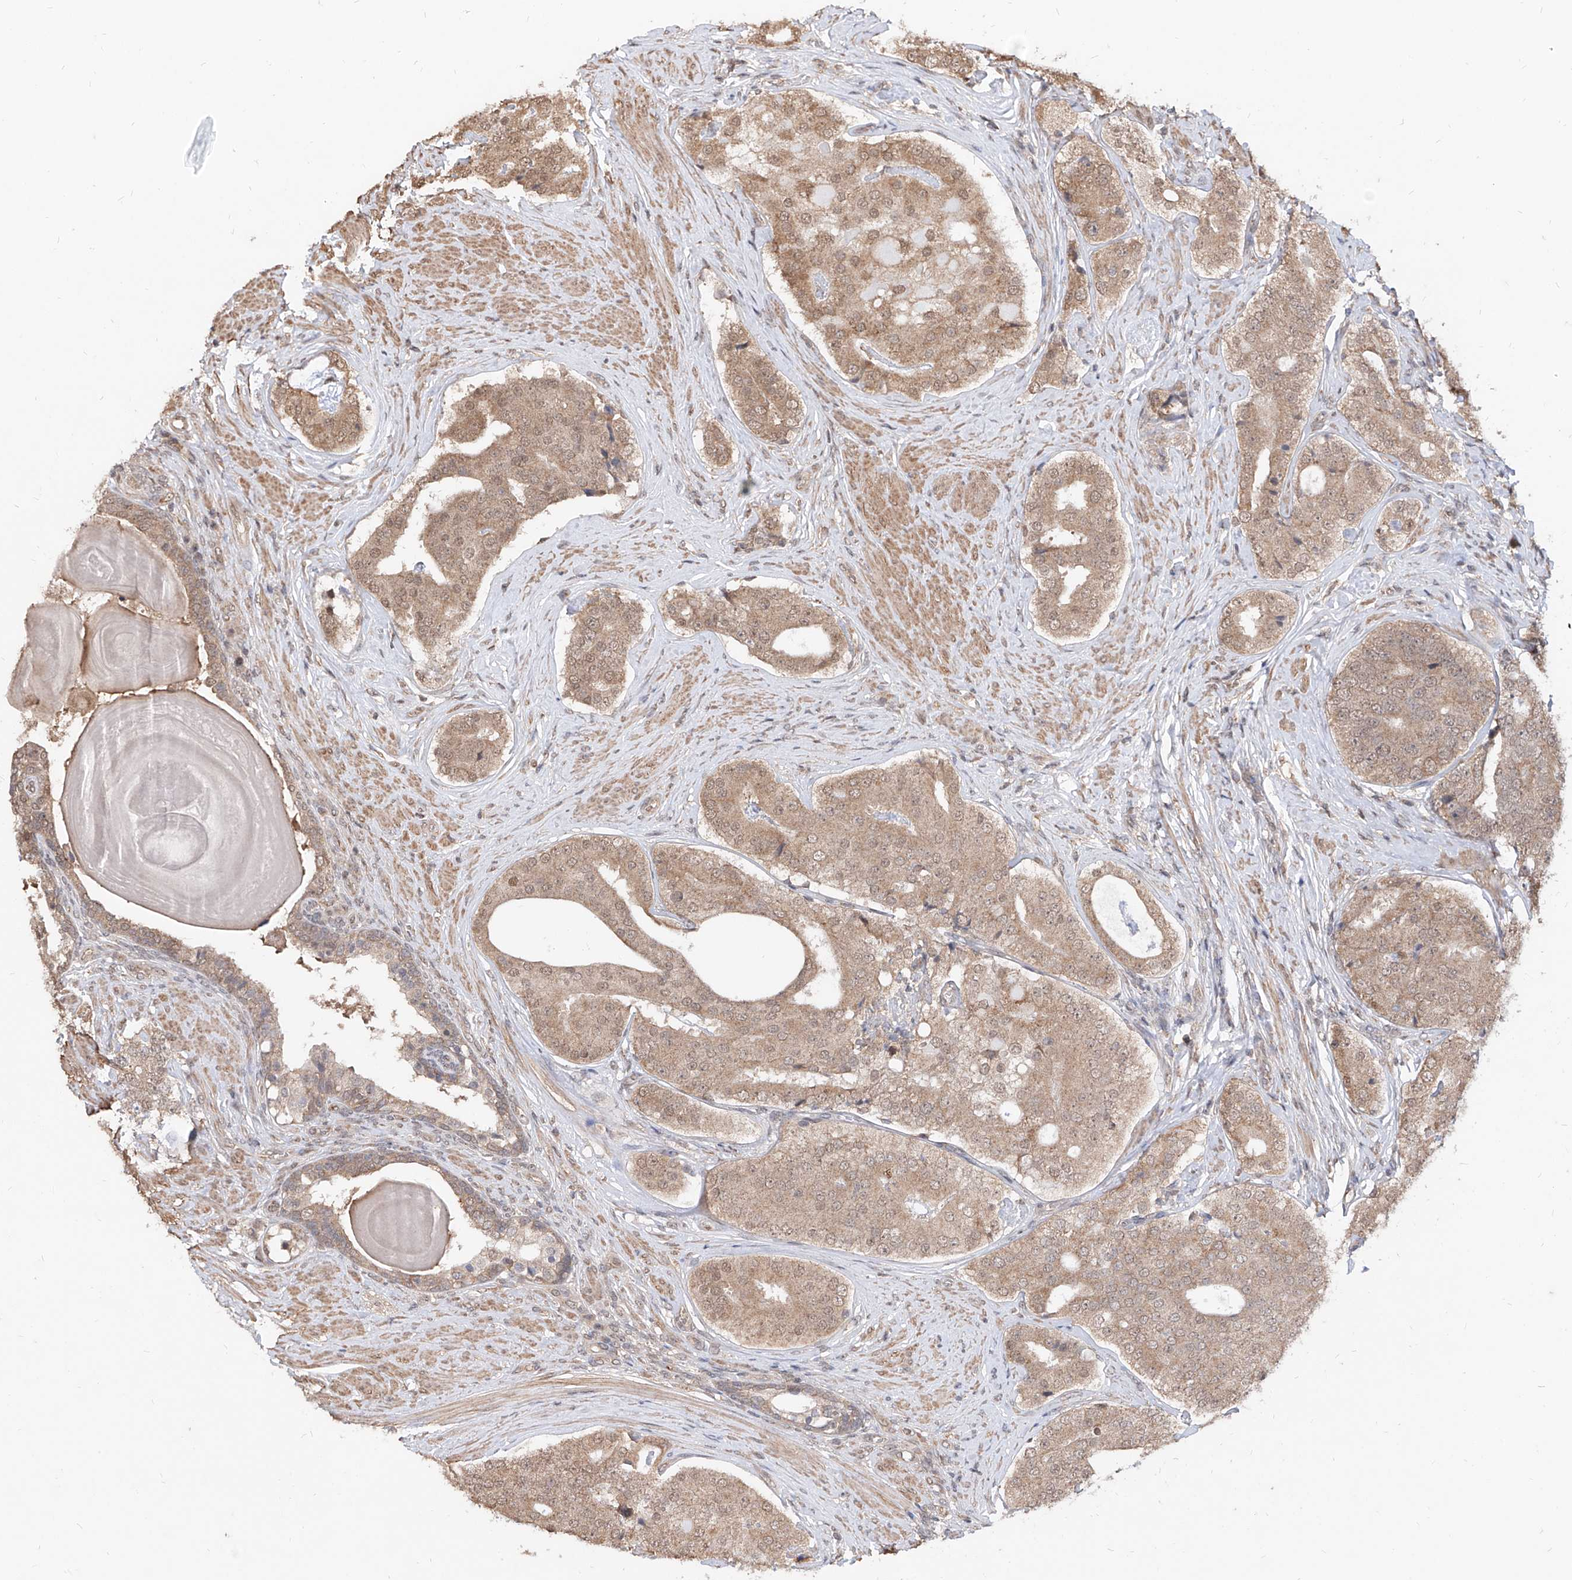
{"staining": {"intensity": "moderate", "quantity": ">75%", "location": "cytoplasmic/membranous,nuclear"}, "tissue": "prostate cancer", "cell_type": "Tumor cells", "image_type": "cancer", "snomed": [{"axis": "morphology", "description": "Adenocarcinoma, High grade"}, {"axis": "topography", "description": "Prostate"}], "caption": "Immunohistochemical staining of human prostate cancer (high-grade adenocarcinoma) demonstrates medium levels of moderate cytoplasmic/membranous and nuclear positivity in about >75% of tumor cells.", "gene": "C8orf82", "patient": {"sex": "male", "age": 56}}